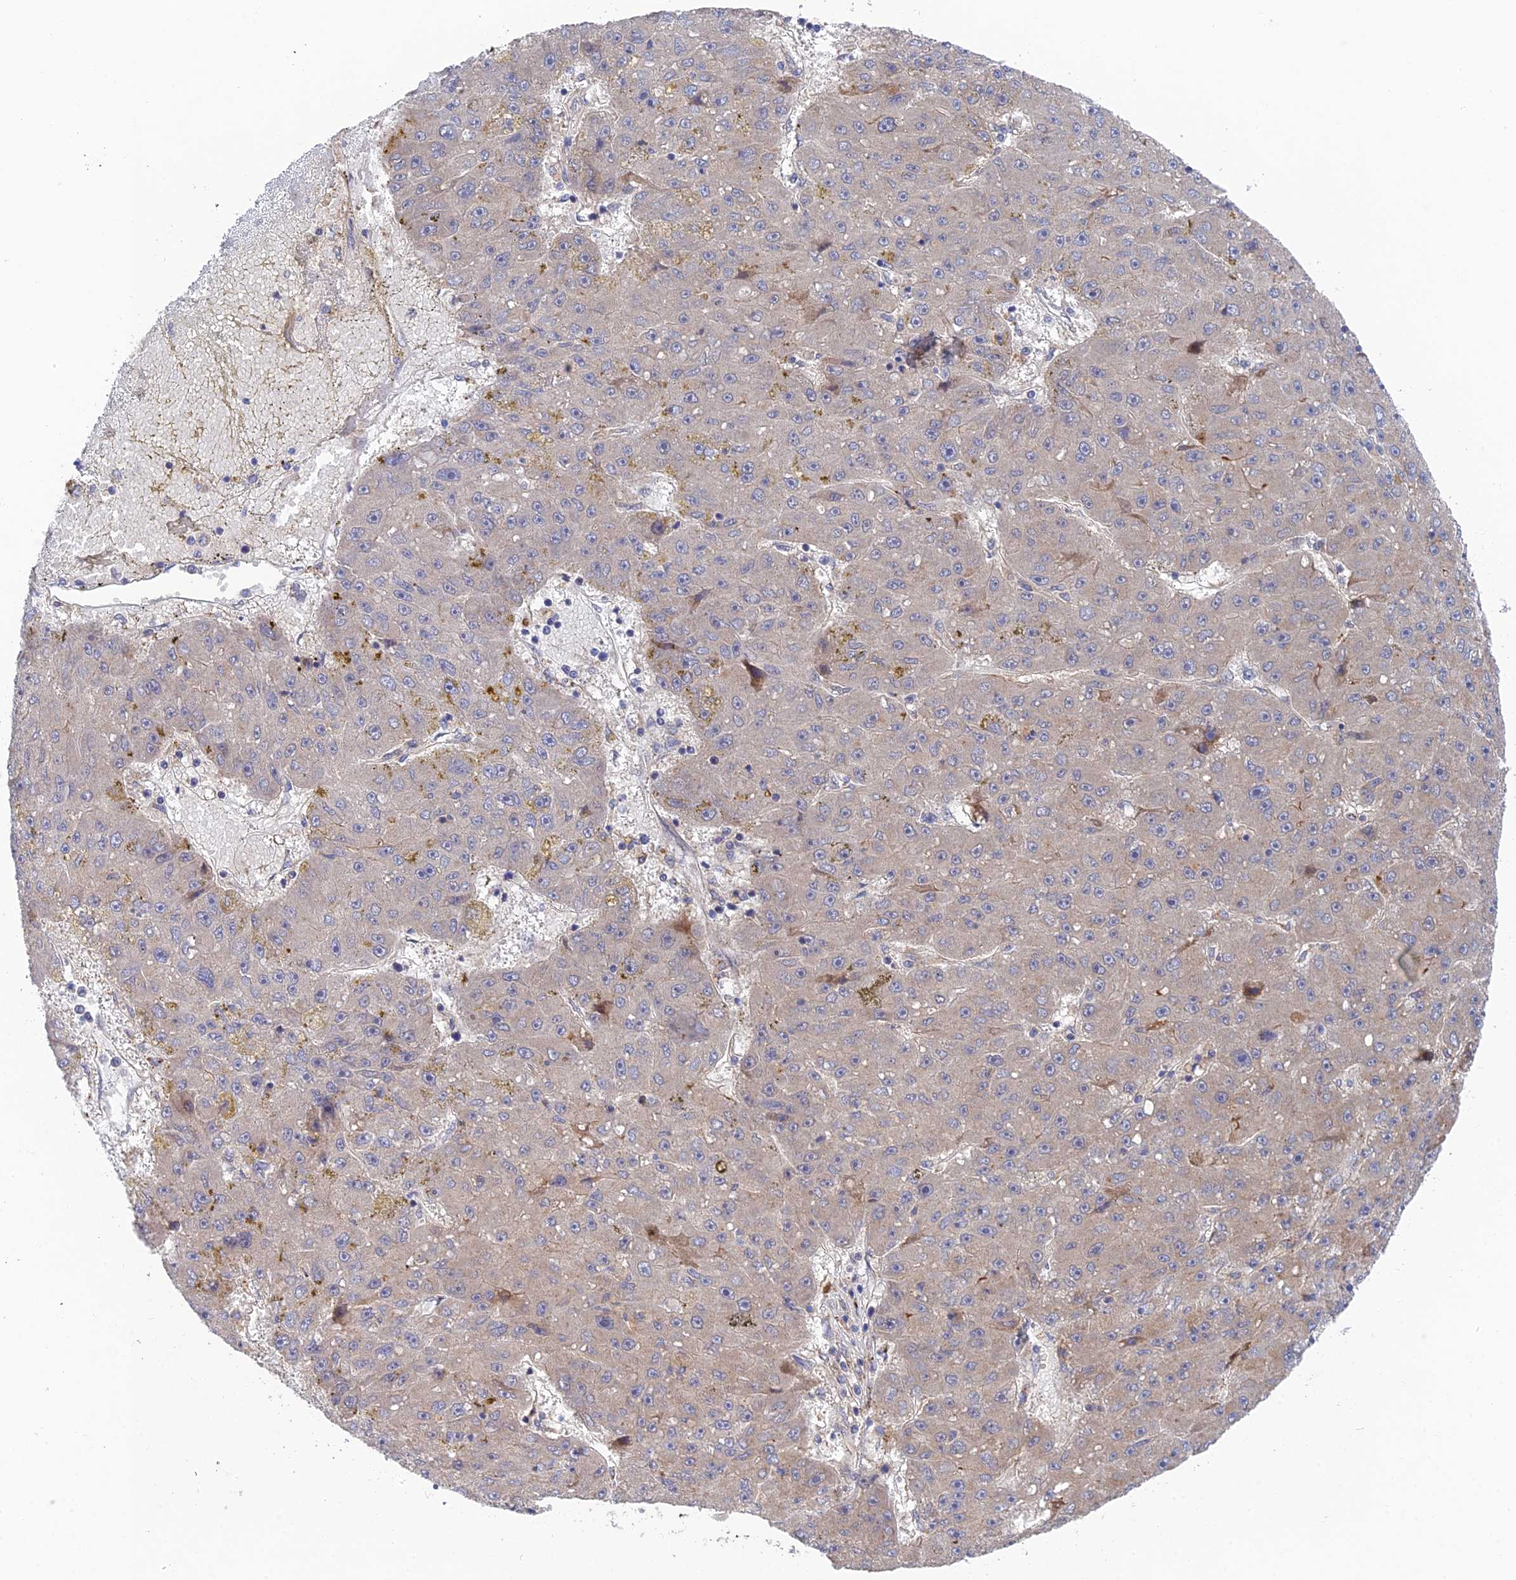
{"staining": {"intensity": "weak", "quantity": "25%-75%", "location": "cytoplasmic/membranous"}, "tissue": "liver cancer", "cell_type": "Tumor cells", "image_type": "cancer", "snomed": [{"axis": "morphology", "description": "Carcinoma, Hepatocellular, NOS"}, {"axis": "topography", "description": "Liver"}], "caption": "Immunohistochemical staining of human liver cancer shows low levels of weak cytoplasmic/membranous expression in about 25%-75% of tumor cells.", "gene": "UROS", "patient": {"sex": "male", "age": 67}}